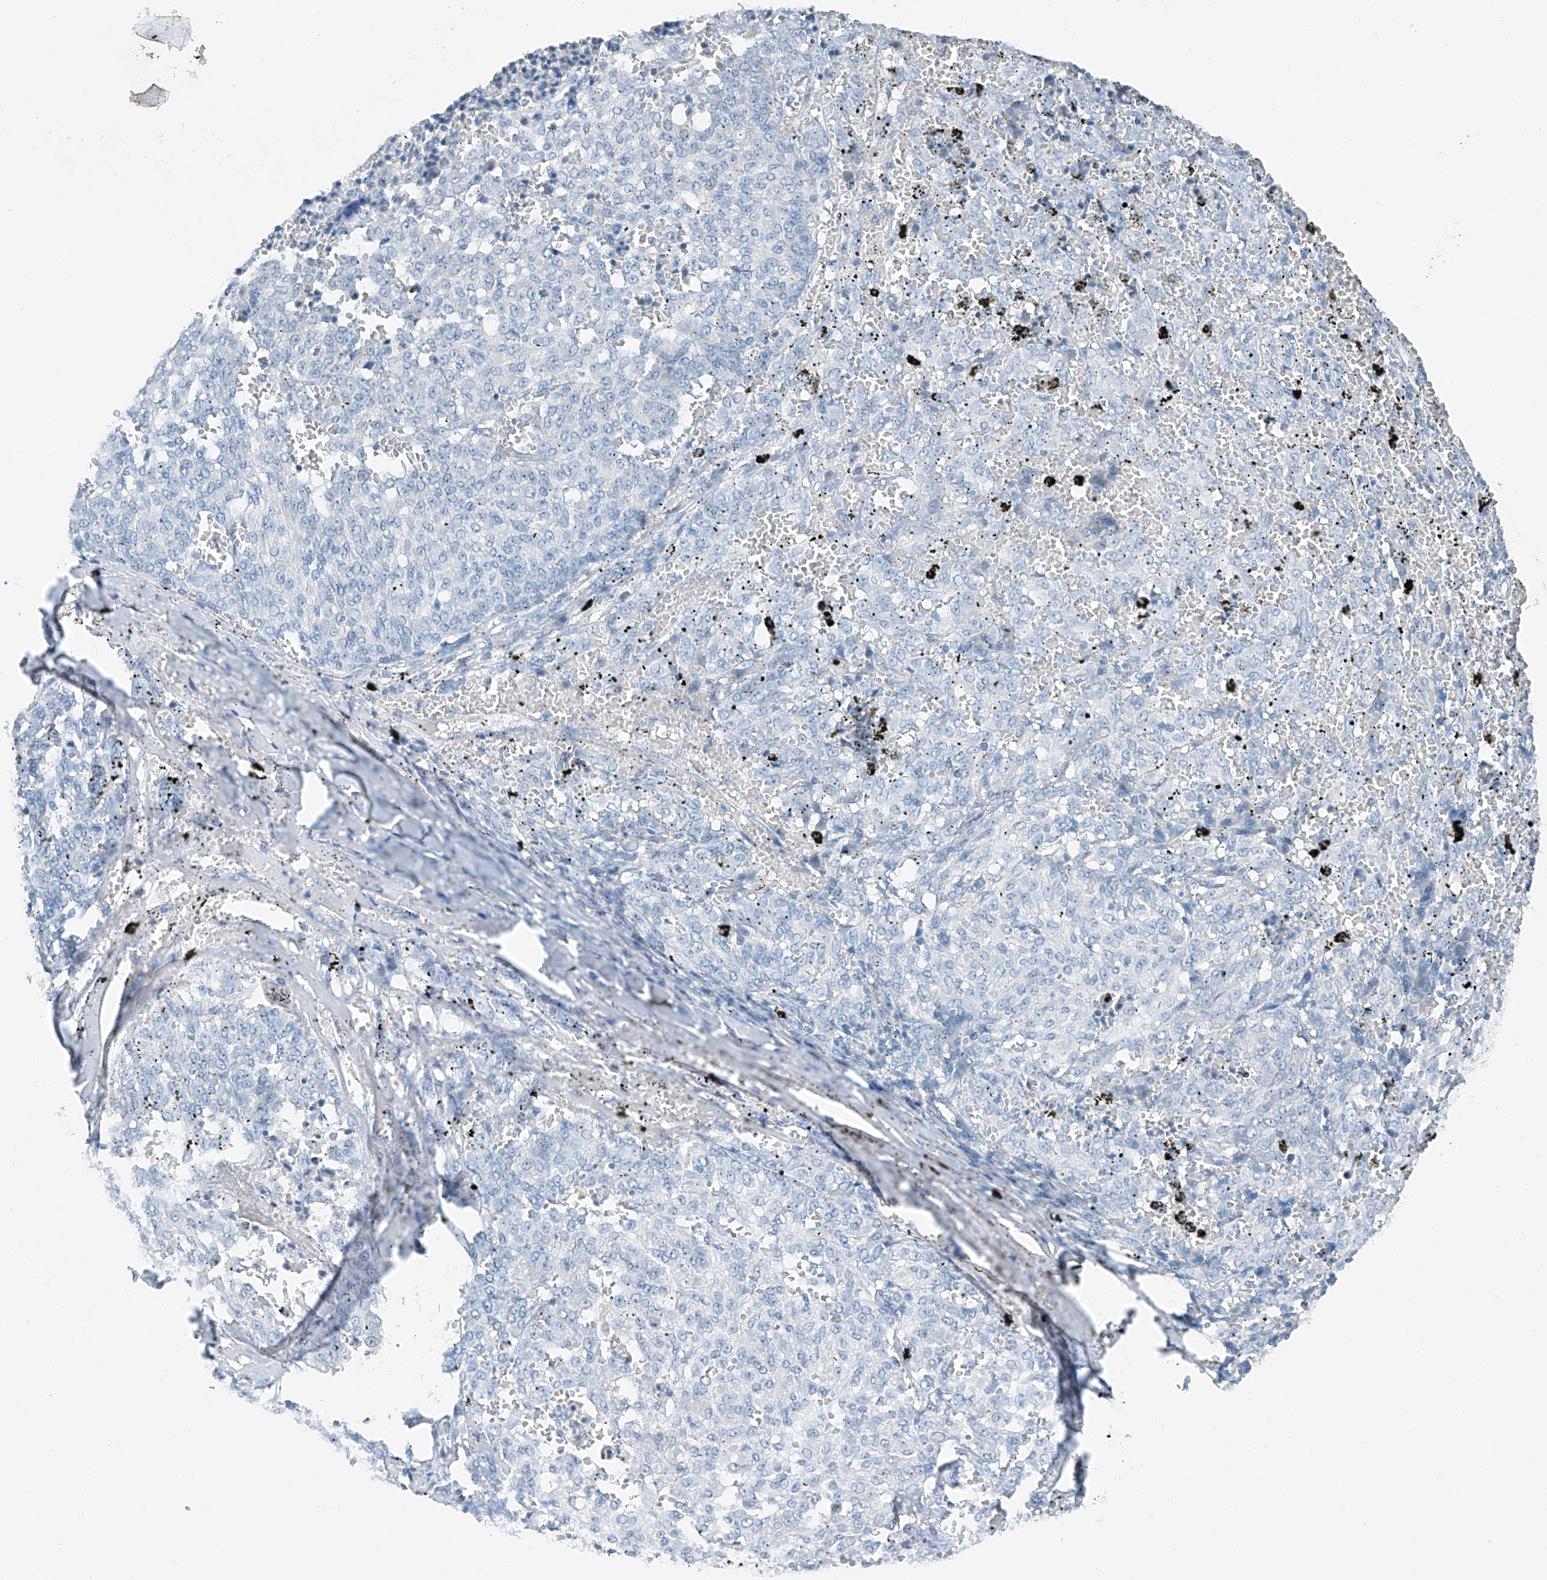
{"staining": {"intensity": "negative", "quantity": "none", "location": "none"}, "tissue": "melanoma", "cell_type": "Tumor cells", "image_type": "cancer", "snomed": [{"axis": "morphology", "description": "Malignant melanoma, NOS"}, {"axis": "topography", "description": "Skin"}], "caption": "The photomicrograph exhibits no significant staining in tumor cells of malignant melanoma.", "gene": "MDGA1", "patient": {"sex": "female", "age": 72}}